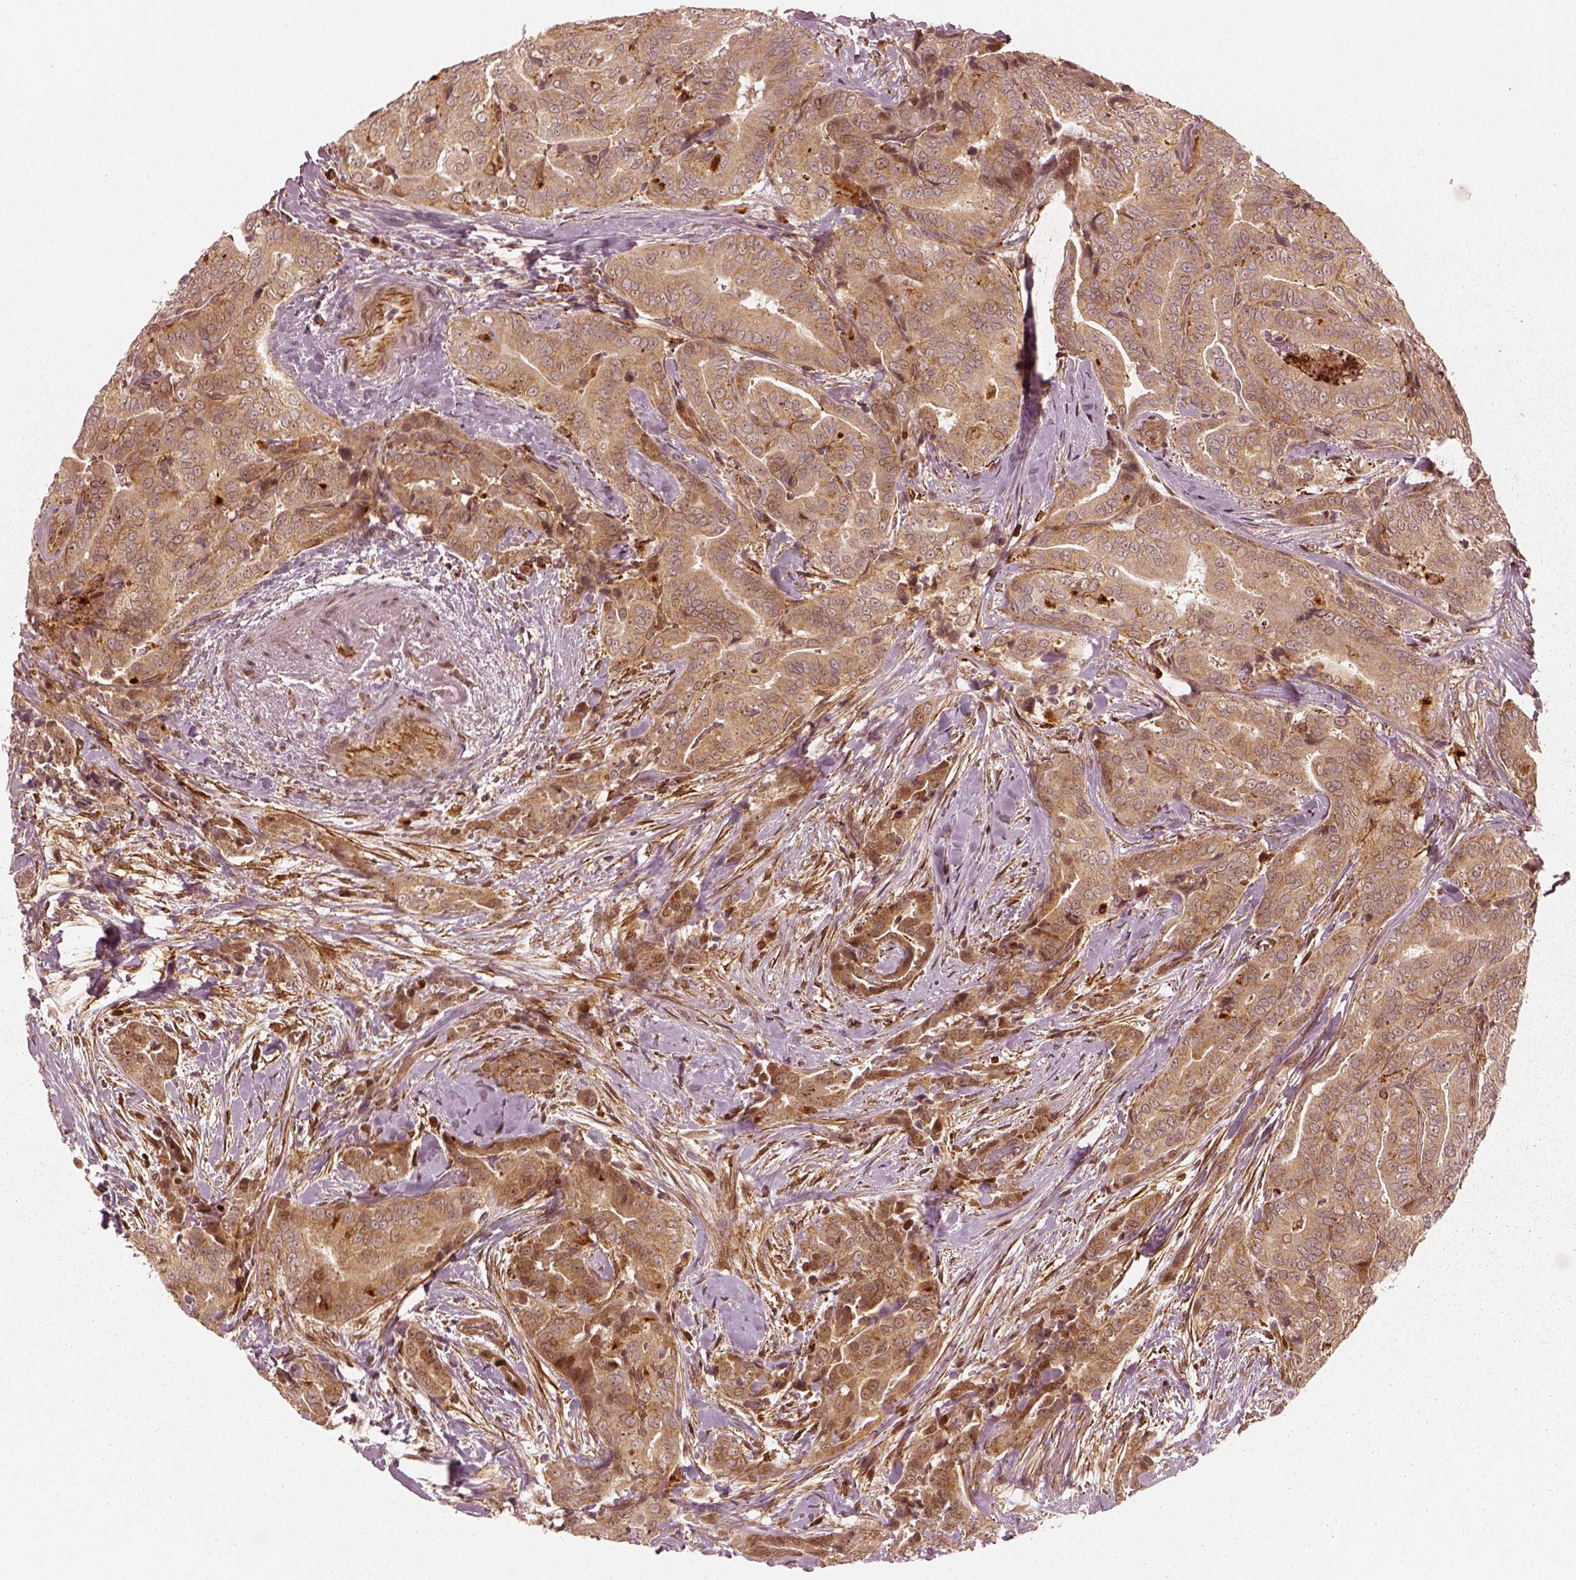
{"staining": {"intensity": "moderate", "quantity": ">75%", "location": "cytoplasmic/membranous,nuclear"}, "tissue": "thyroid cancer", "cell_type": "Tumor cells", "image_type": "cancer", "snomed": [{"axis": "morphology", "description": "Papillary adenocarcinoma, NOS"}, {"axis": "topography", "description": "Thyroid gland"}], "caption": "Approximately >75% of tumor cells in human thyroid cancer demonstrate moderate cytoplasmic/membranous and nuclear protein expression as visualized by brown immunohistochemical staining.", "gene": "SLC12A9", "patient": {"sex": "male", "age": 61}}